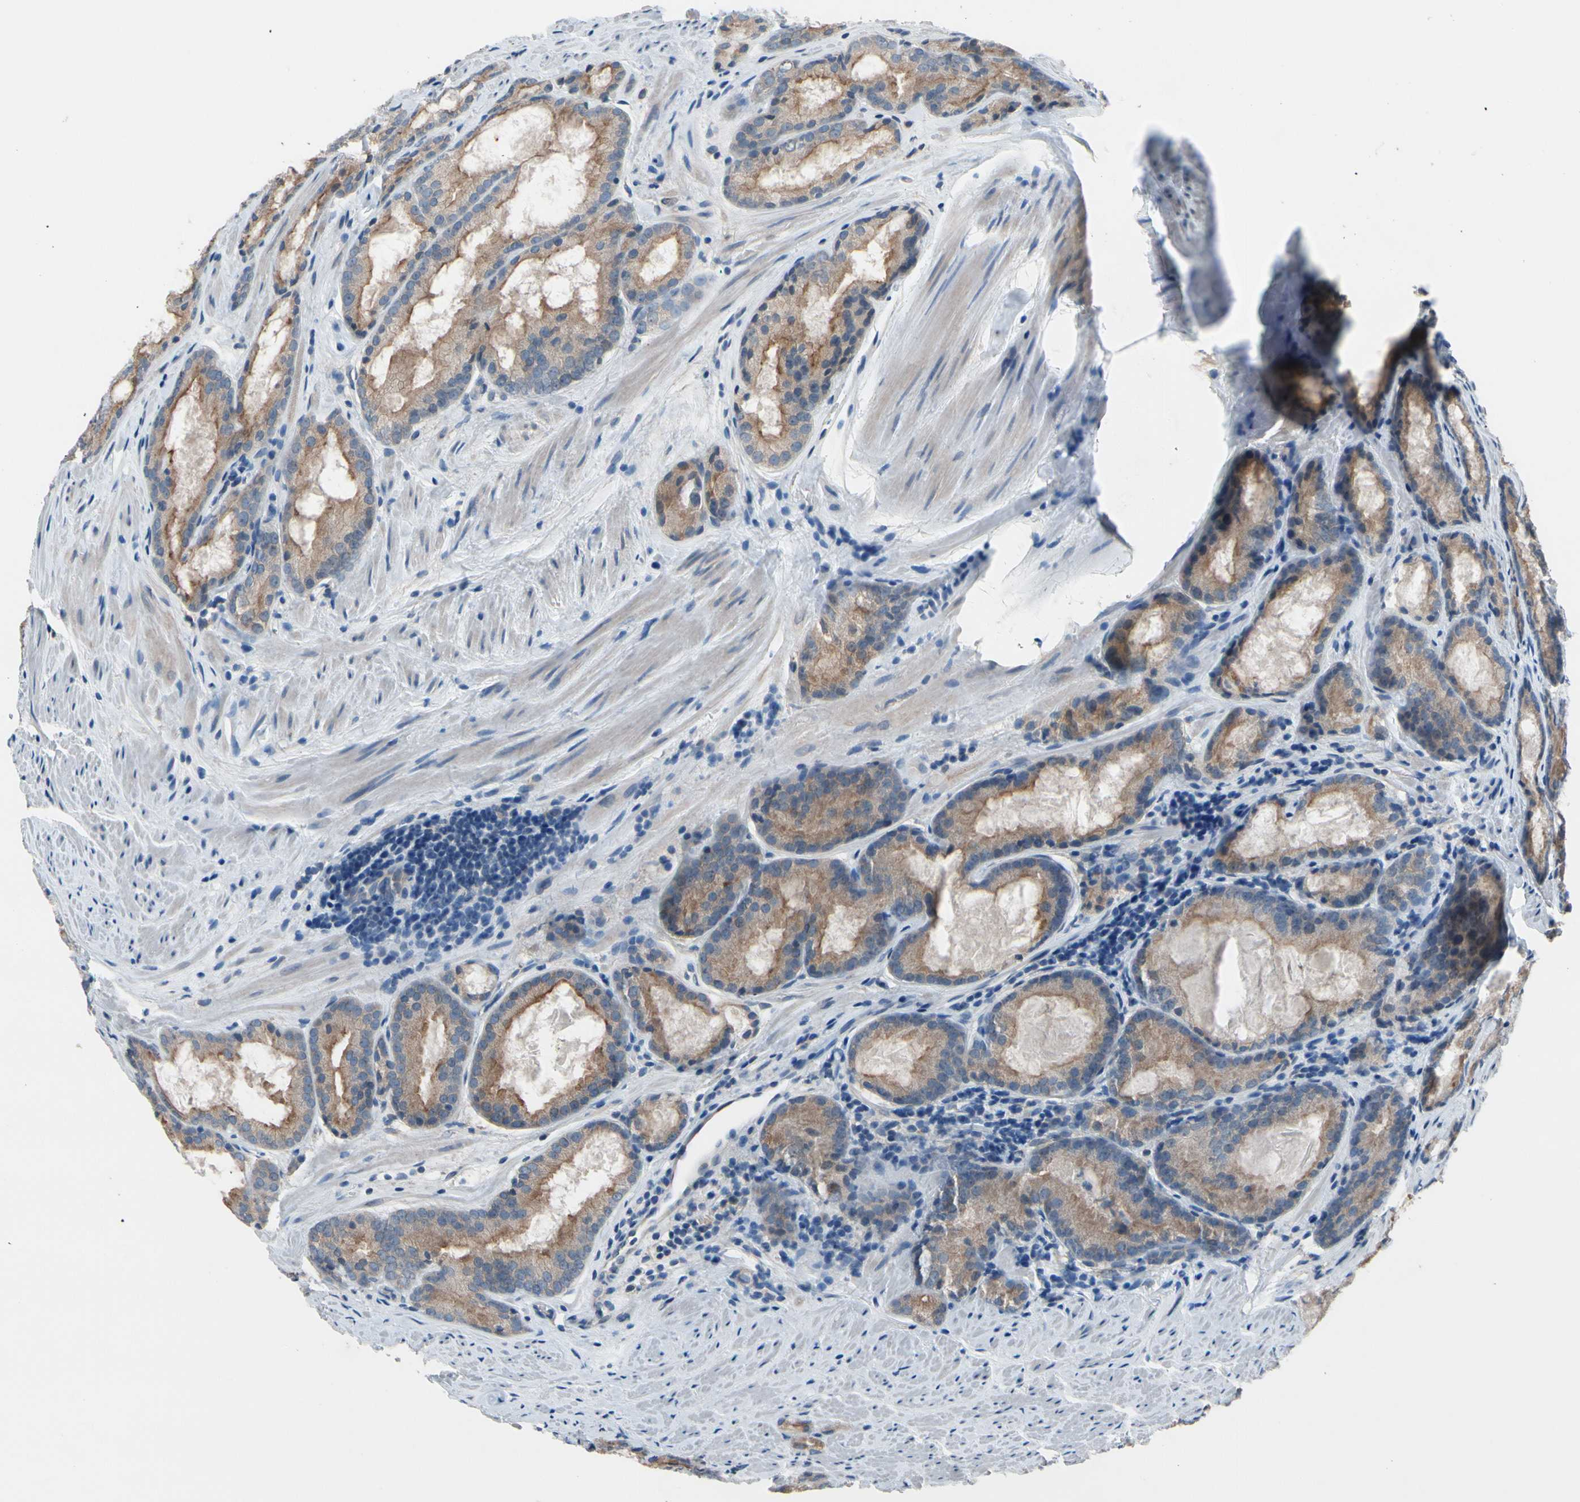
{"staining": {"intensity": "moderate", "quantity": ">75%", "location": "cytoplasmic/membranous"}, "tissue": "prostate cancer", "cell_type": "Tumor cells", "image_type": "cancer", "snomed": [{"axis": "morphology", "description": "Adenocarcinoma, Low grade"}, {"axis": "topography", "description": "Prostate"}], "caption": "Immunohistochemical staining of prostate low-grade adenocarcinoma reveals medium levels of moderate cytoplasmic/membranous protein positivity in about >75% of tumor cells.", "gene": "PRXL2A", "patient": {"sex": "male", "age": 64}}